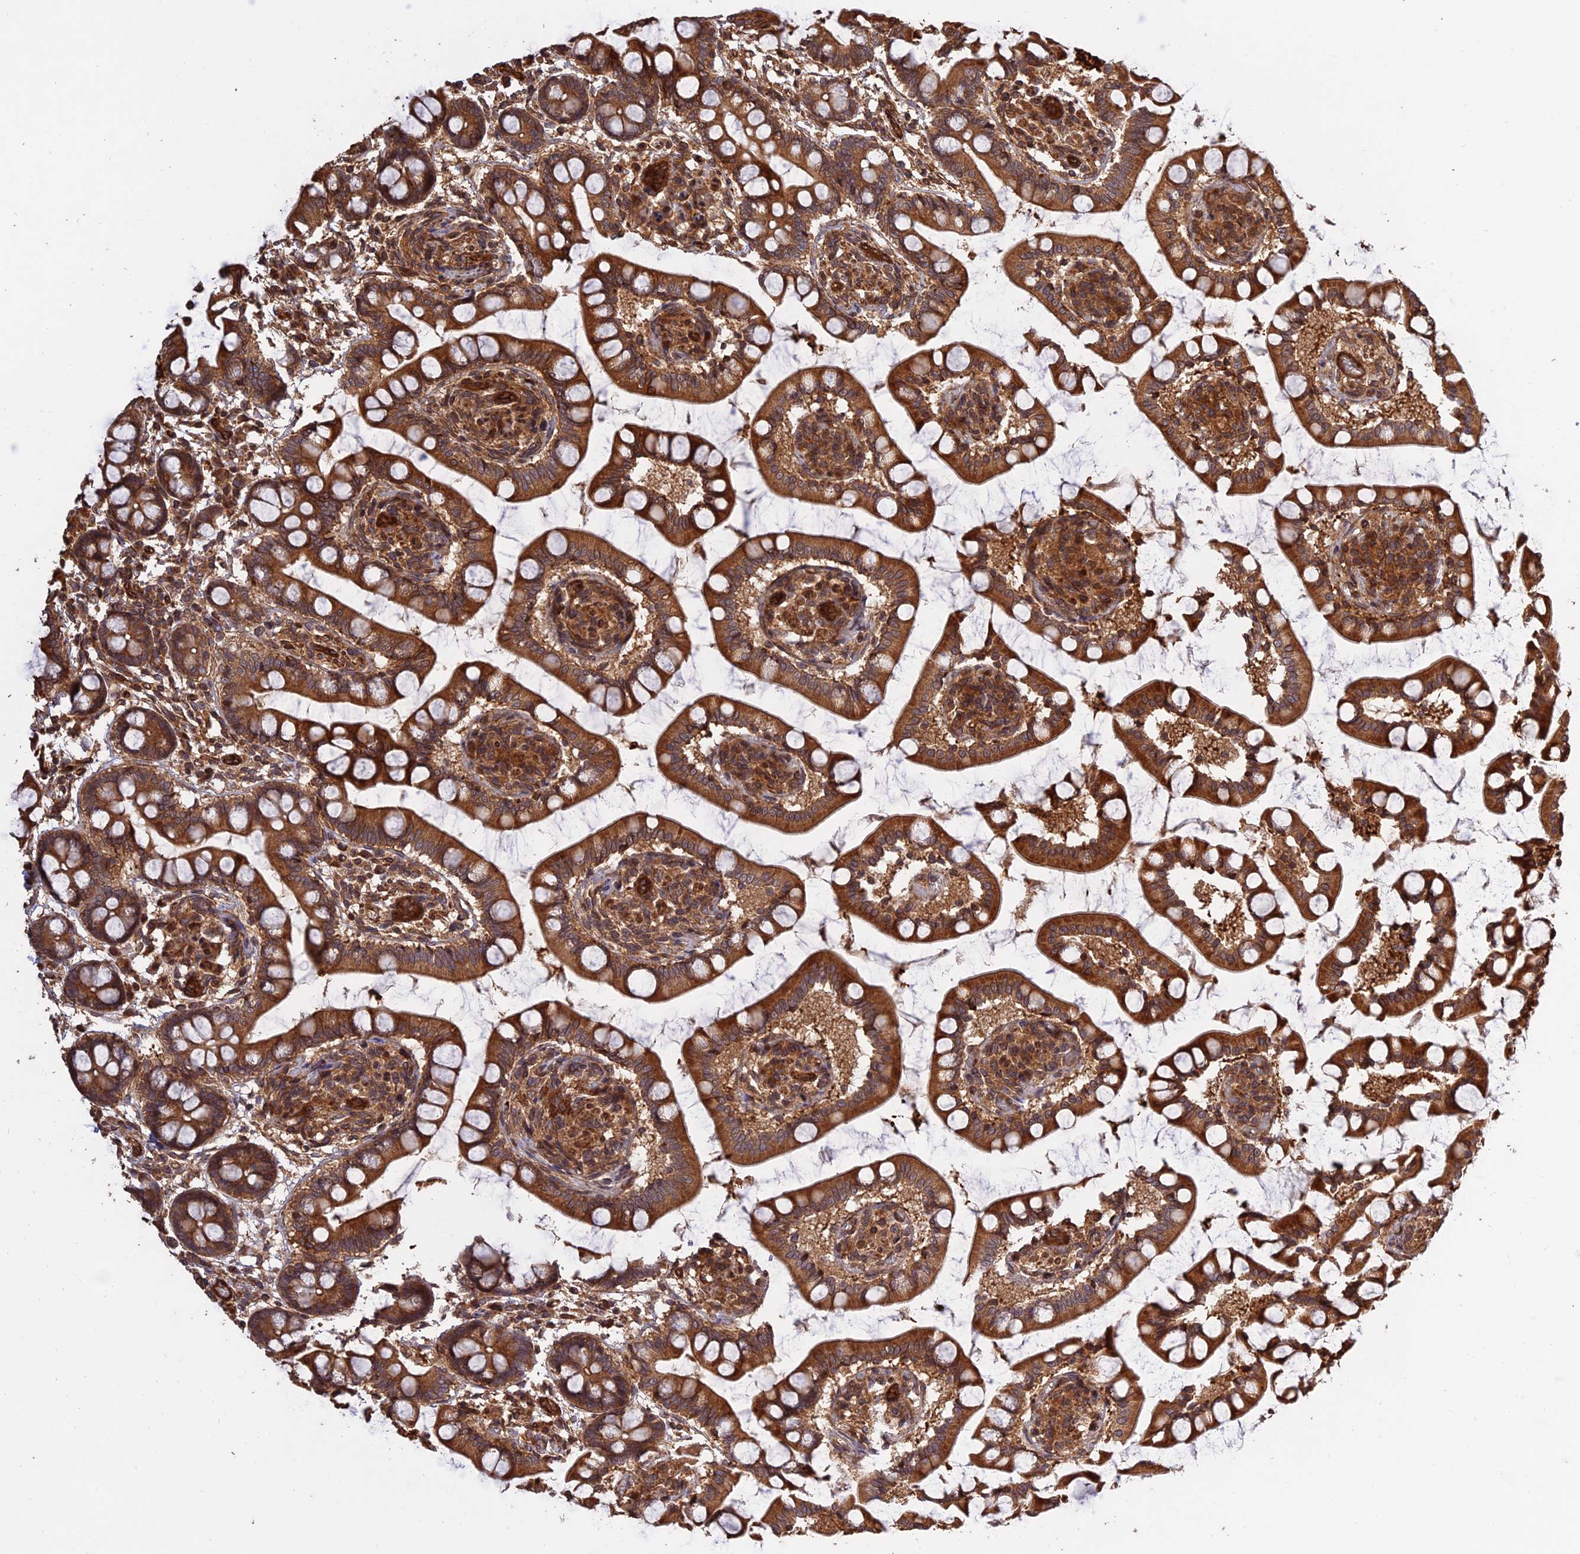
{"staining": {"intensity": "strong", "quantity": ">75%", "location": "cytoplasmic/membranous"}, "tissue": "small intestine", "cell_type": "Glandular cells", "image_type": "normal", "snomed": [{"axis": "morphology", "description": "Normal tissue, NOS"}, {"axis": "topography", "description": "Small intestine"}], "caption": "Immunohistochemical staining of unremarkable small intestine displays high levels of strong cytoplasmic/membranous staining in about >75% of glandular cells. Immunohistochemistry stains the protein of interest in brown and the nuclei are stained blue.", "gene": "CREBL2", "patient": {"sex": "male", "age": 52}}